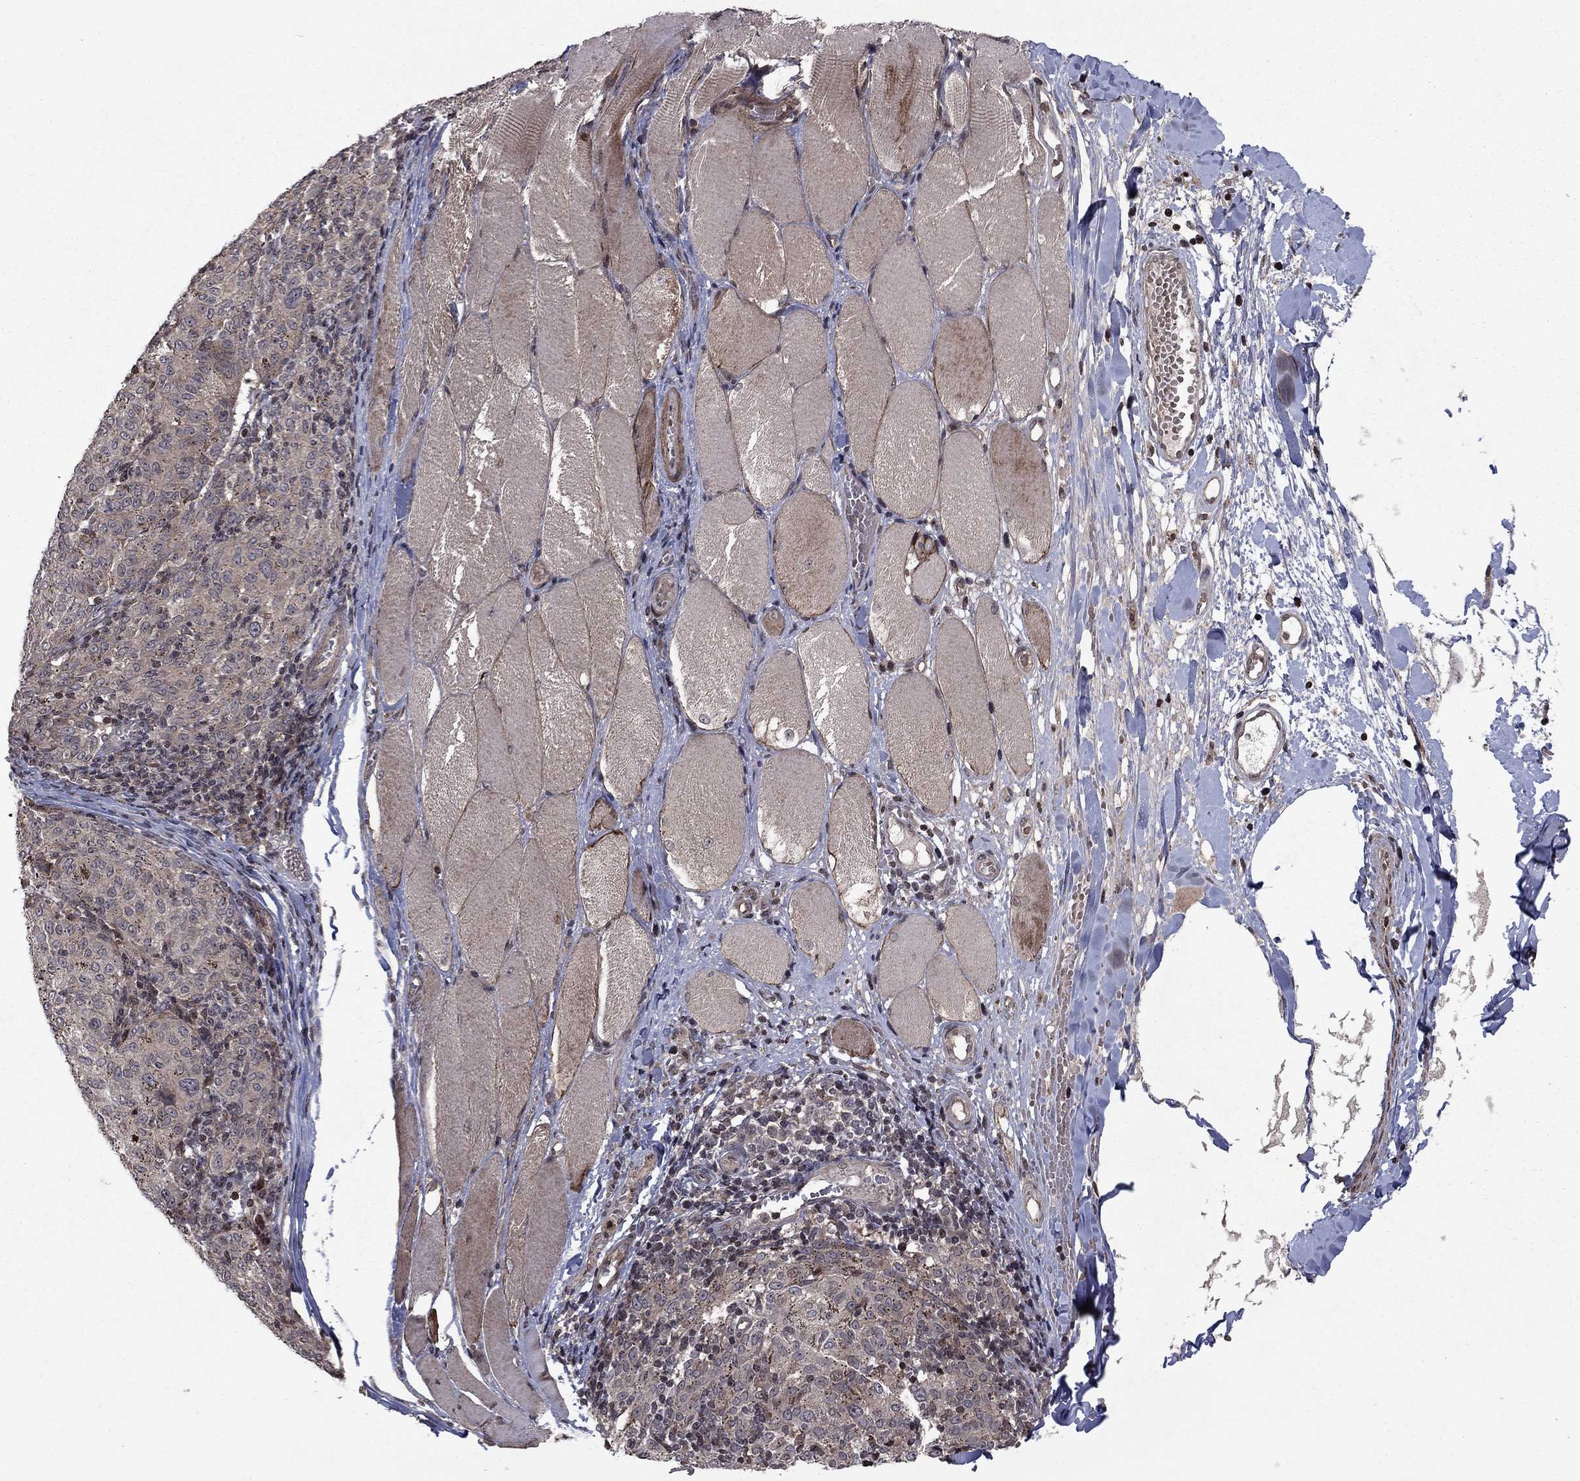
{"staining": {"intensity": "negative", "quantity": "none", "location": "none"}, "tissue": "melanoma", "cell_type": "Tumor cells", "image_type": "cancer", "snomed": [{"axis": "morphology", "description": "Malignant melanoma, NOS"}, {"axis": "topography", "description": "Skin"}], "caption": "High power microscopy histopathology image of an IHC micrograph of malignant melanoma, revealing no significant expression in tumor cells.", "gene": "SORBS1", "patient": {"sex": "female", "age": 72}}